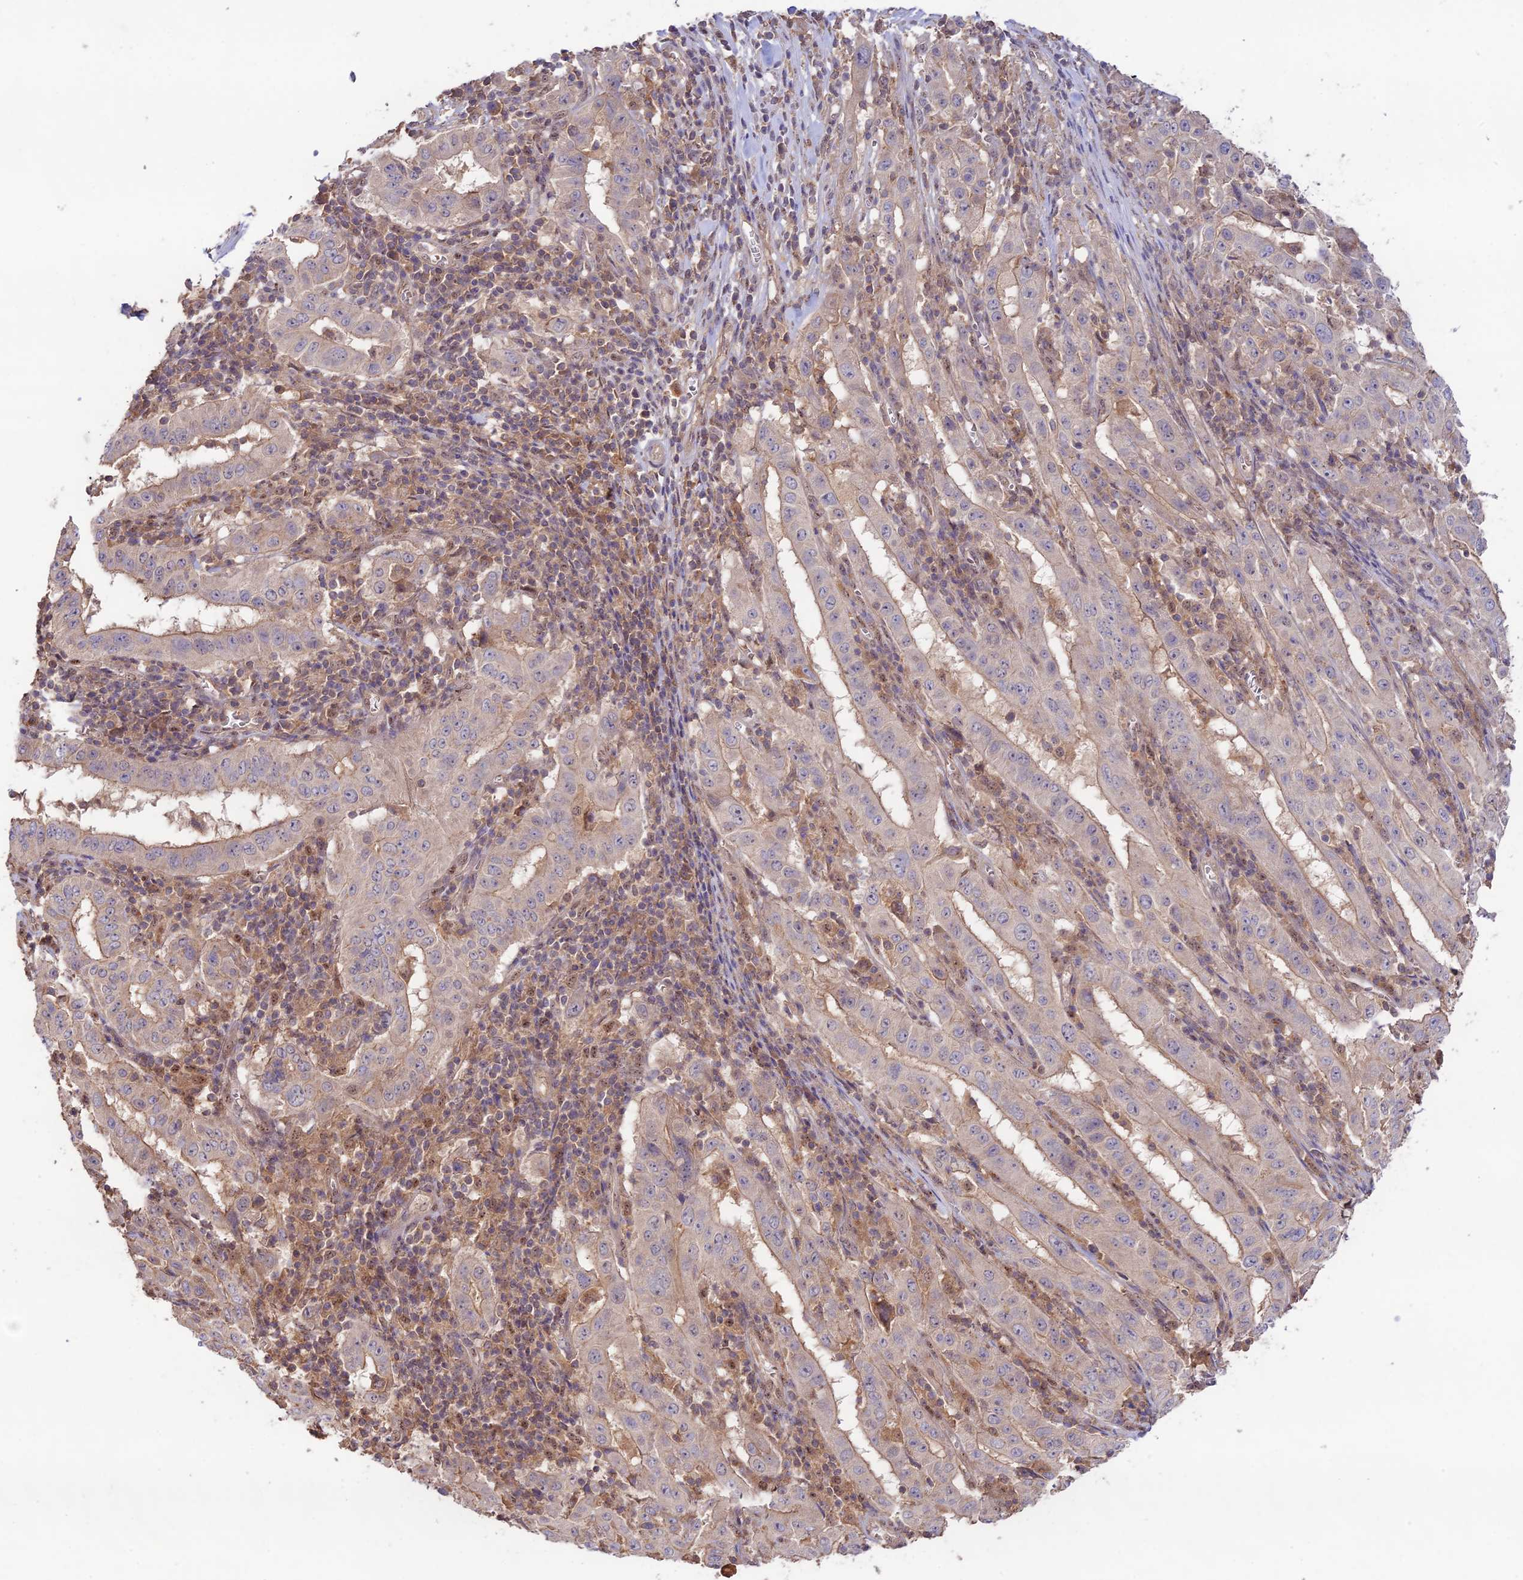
{"staining": {"intensity": "weak", "quantity": "25%-75%", "location": "cytoplasmic/membranous"}, "tissue": "pancreatic cancer", "cell_type": "Tumor cells", "image_type": "cancer", "snomed": [{"axis": "morphology", "description": "Adenocarcinoma, NOS"}, {"axis": "topography", "description": "Pancreas"}], "caption": "A photomicrograph showing weak cytoplasmic/membranous staining in about 25%-75% of tumor cells in pancreatic cancer (adenocarcinoma), as visualized by brown immunohistochemical staining.", "gene": "CLCF1", "patient": {"sex": "male", "age": 63}}